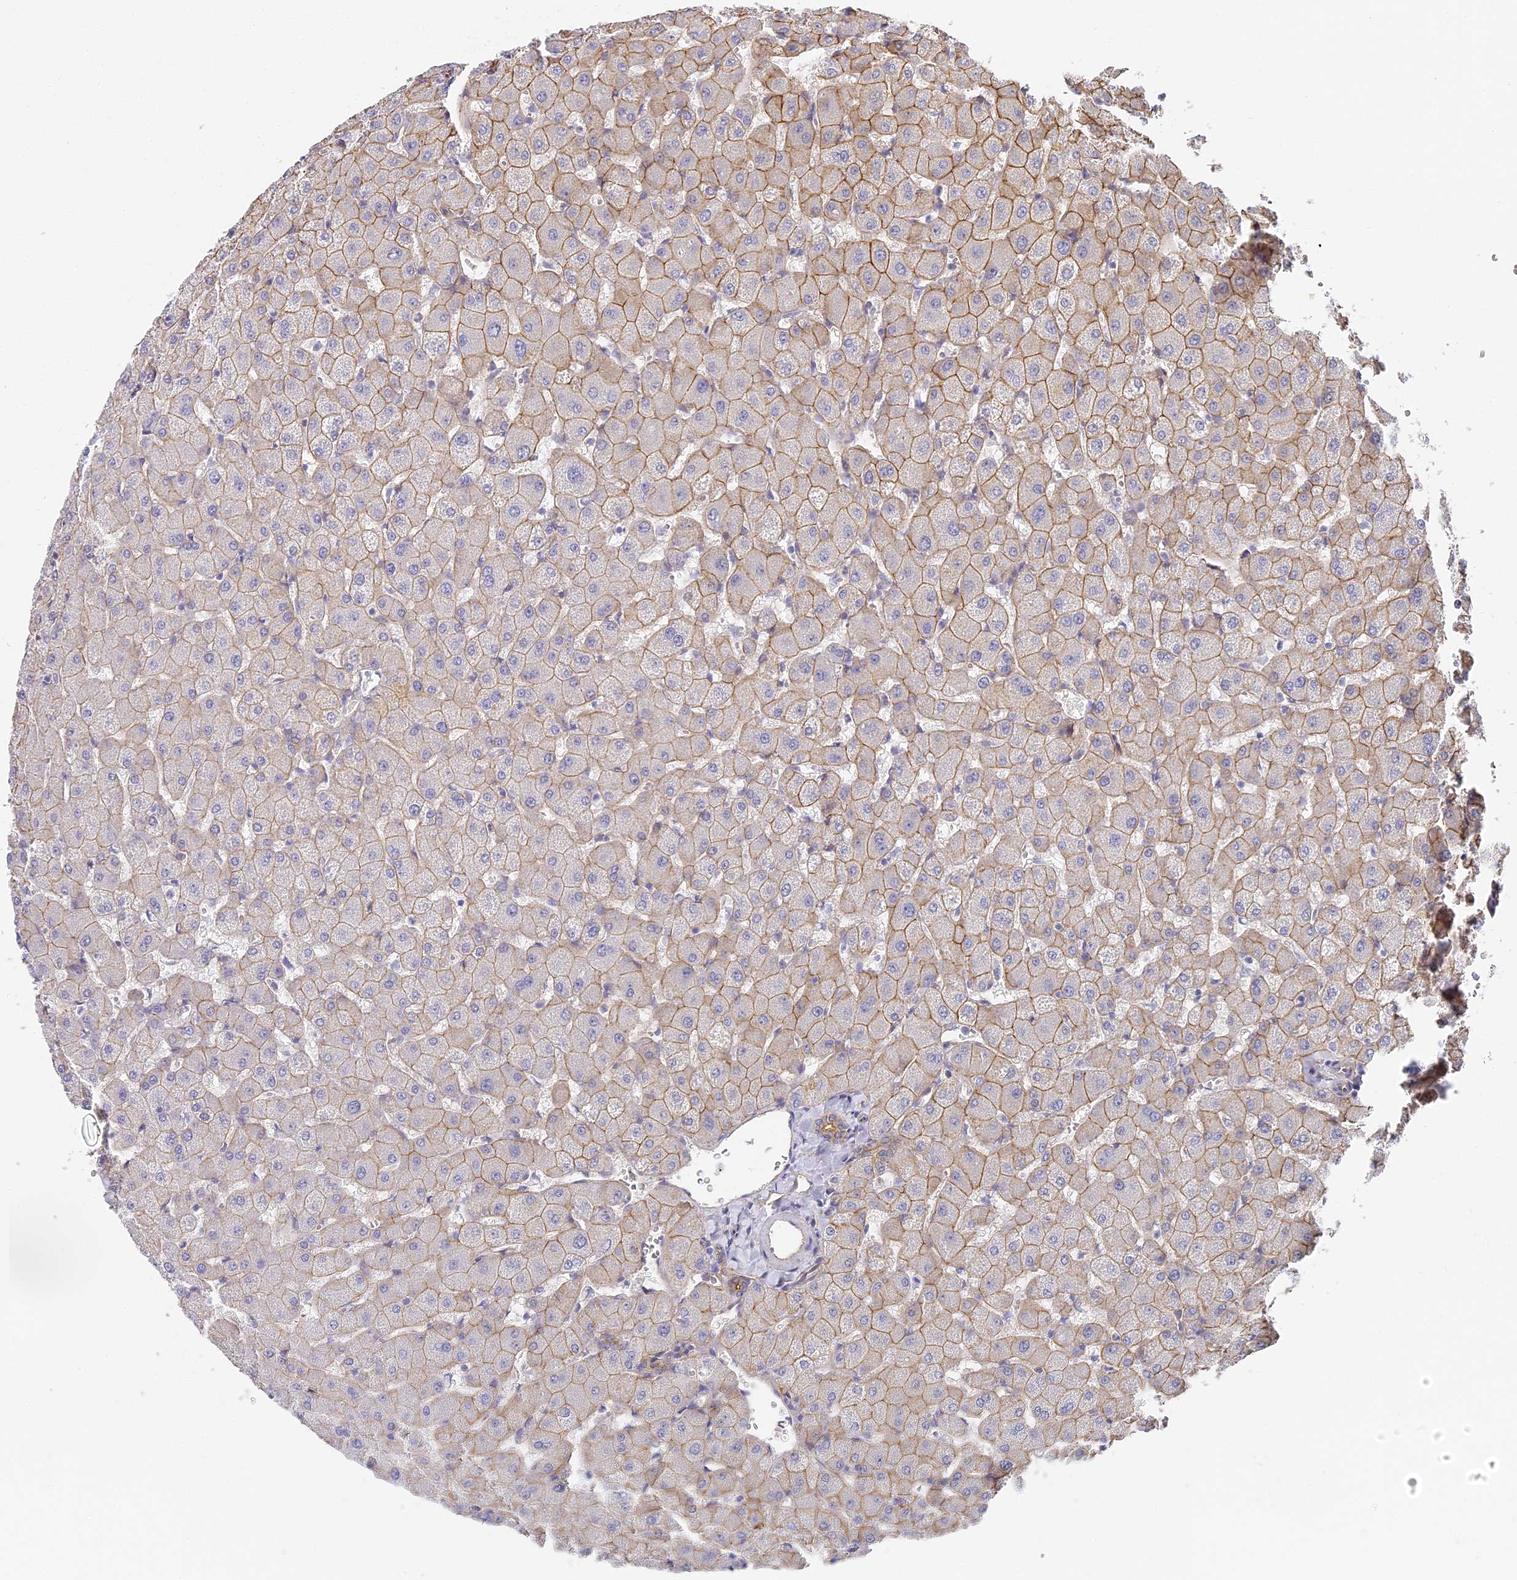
{"staining": {"intensity": "negative", "quantity": "none", "location": "none"}, "tissue": "liver", "cell_type": "Cholangiocytes", "image_type": "normal", "snomed": [{"axis": "morphology", "description": "Normal tissue, NOS"}, {"axis": "topography", "description": "Liver"}], "caption": "DAB immunohistochemical staining of unremarkable liver exhibits no significant staining in cholangiocytes. The staining was performed using DAB to visualize the protein expression in brown, while the nuclei were stained in blue with hematoxylin (Magnification: 20x).", "gene": "CCDC30", "patient": {"sex": "female", "age": 63}}